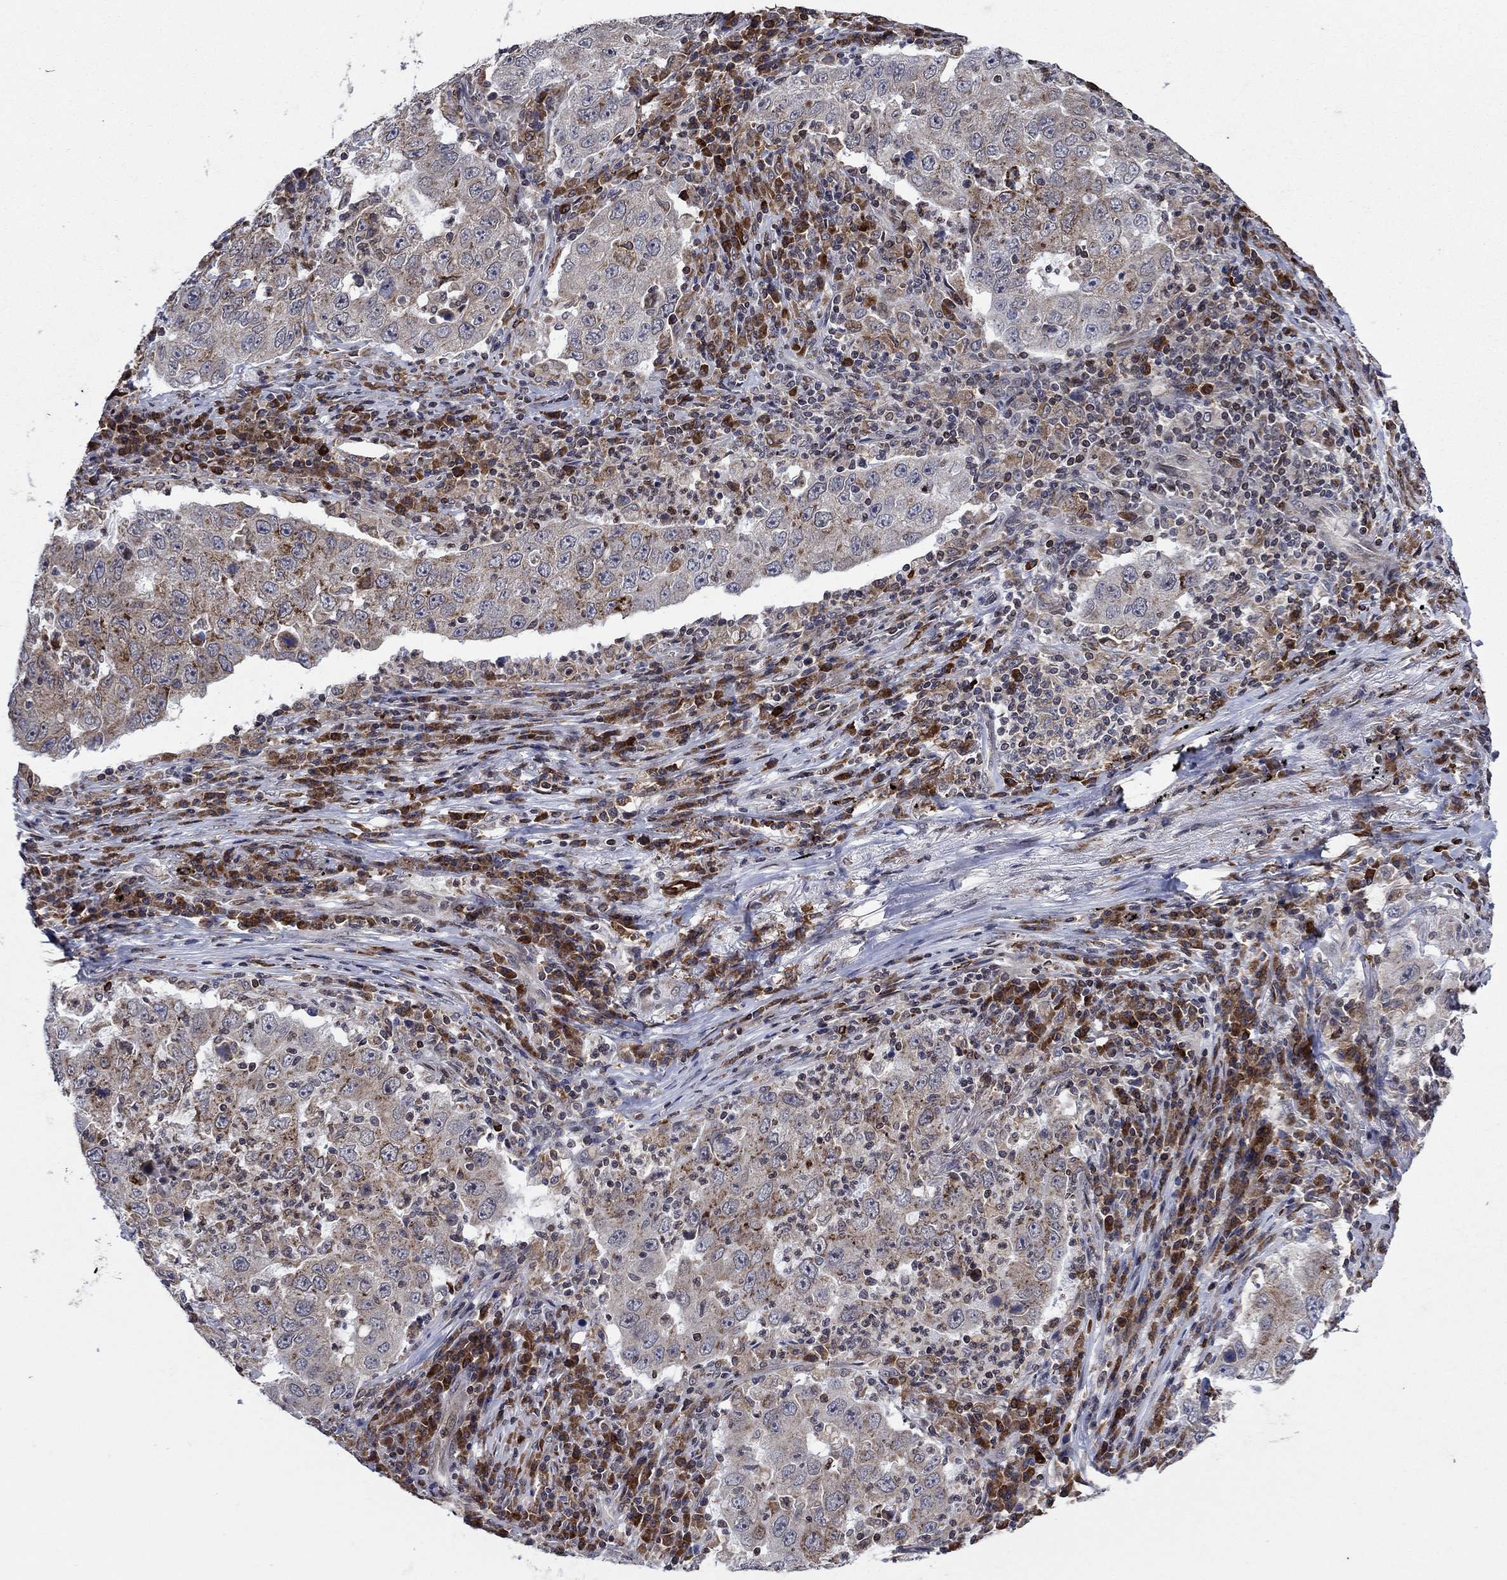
{"staining": {"intensity": "strong", "quantity": "<25%", "location": "cytoplasmic/membranous"}, "tissue": "lung cancer", "cell_type": "Tumor cells", "image_type": "cancer", "snomed": [{"axis": "morphology", "description": "Adenocarcinoma, NOS"}, {"axis": "topography", "description": "Lung"}], "caption": "This is an image of IHC staining of lung cancer (adenocarcinoma), which shows strong positivity in the cytoplasmic/membranous of tumor cells.", "gene": "DHRS7", "patient": {"sex": "male", "age": 73}}